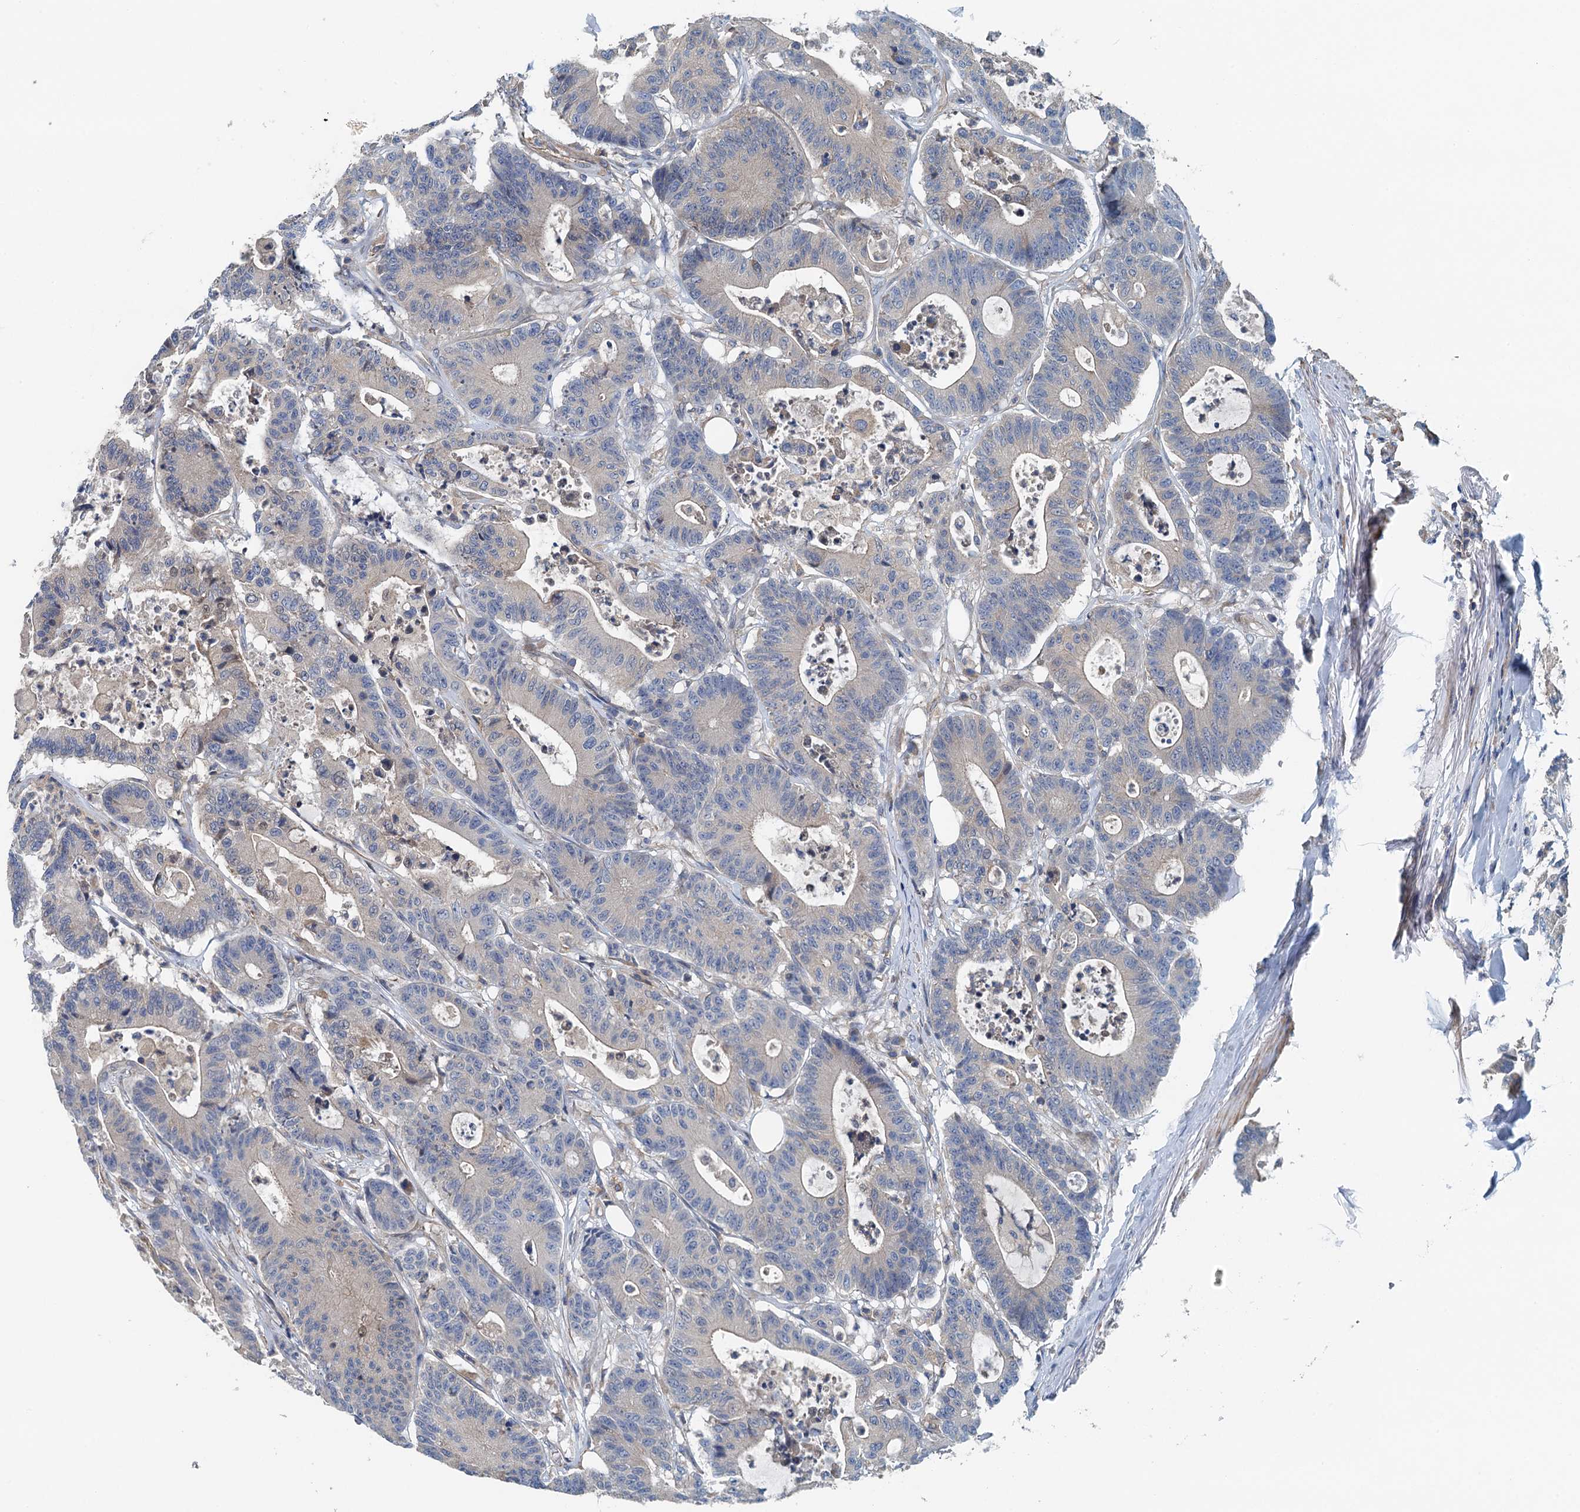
{"staining": {"intensity": "negative", "quantity": "none", "location": "none"}, "tissue": "colorectal cancer", "cell_type": "Tumor cells", "image_type": "cancer", "snomed": [{"axis": "morphology", "description": "Adenocarcinoma, NOS"}, {"axis": "topography", "description": "Colon"}], "caption": "A high-resolution micrograph shows immunohistochemistry staining of colorectal cancer (adenocarcinoma), which reveals no significant expression in tumor cells. The staining is performed using DAB (3,3'-diaminobenzidine) brown chromogen with nuclei counter-stained in using hematoxylin.", "gene": "PPP1R14D", "patient": {"sex": "female", "age": 84}}